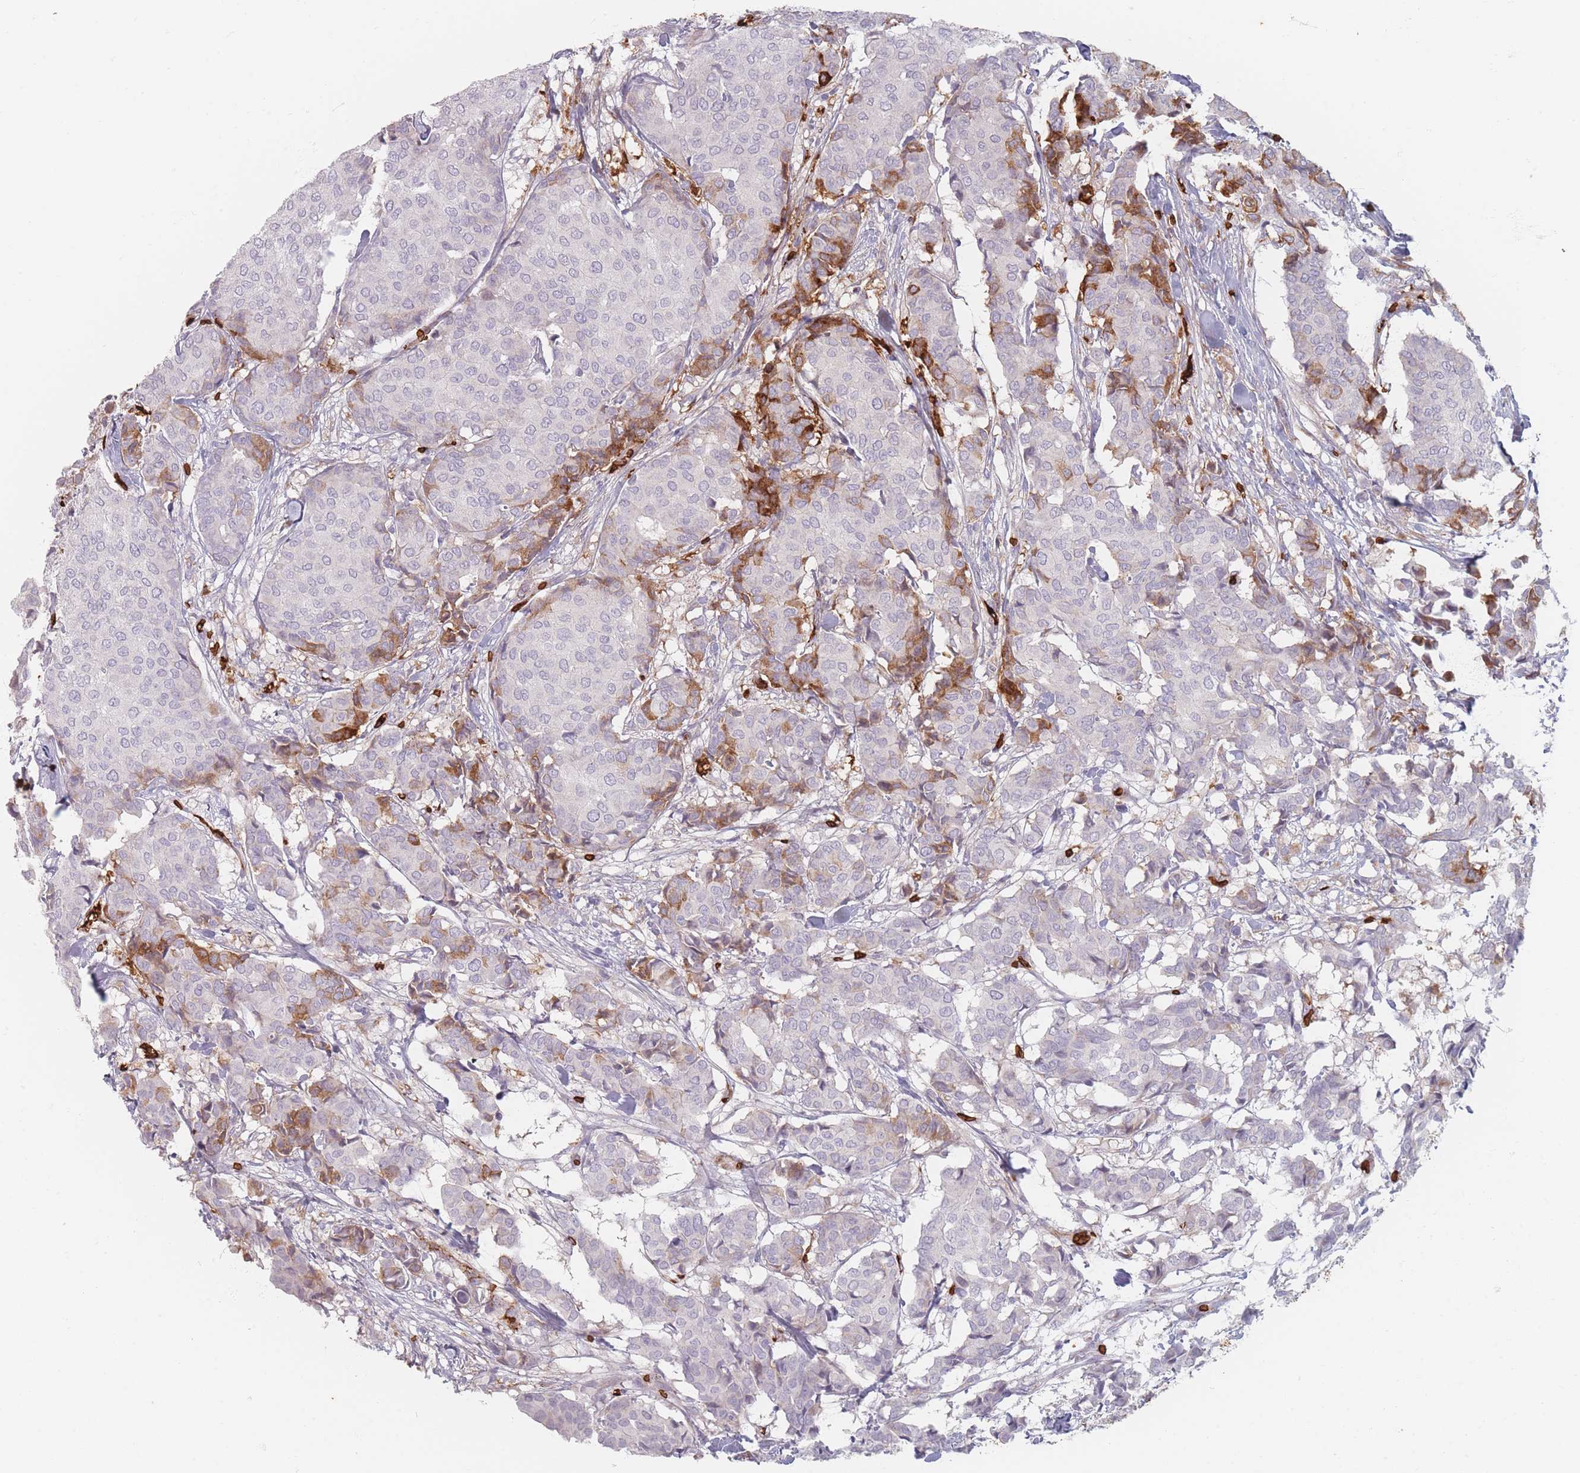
{"staining": {"intensity": "moderate", "quantity": "<25%", "location": "cytoplasmic/membranous"}, "tissue": "breast cancer", "cell_type": "Tumor cells", "image_type": "cancer", "snomed": [{"axis": "morphology", "description": "Duct carcinoma"}, {"axis": "topography", "description": "Breast"}], "caption": "The image demonstrates immunohistochemical staining of invasive ductal carcinoma (breast). There is moderate cytoplasmic/membranous staining is present in about <25% of tumor cells.", "gene": "SLC2A6", "patient": {"sex": "female", "age": 75}}